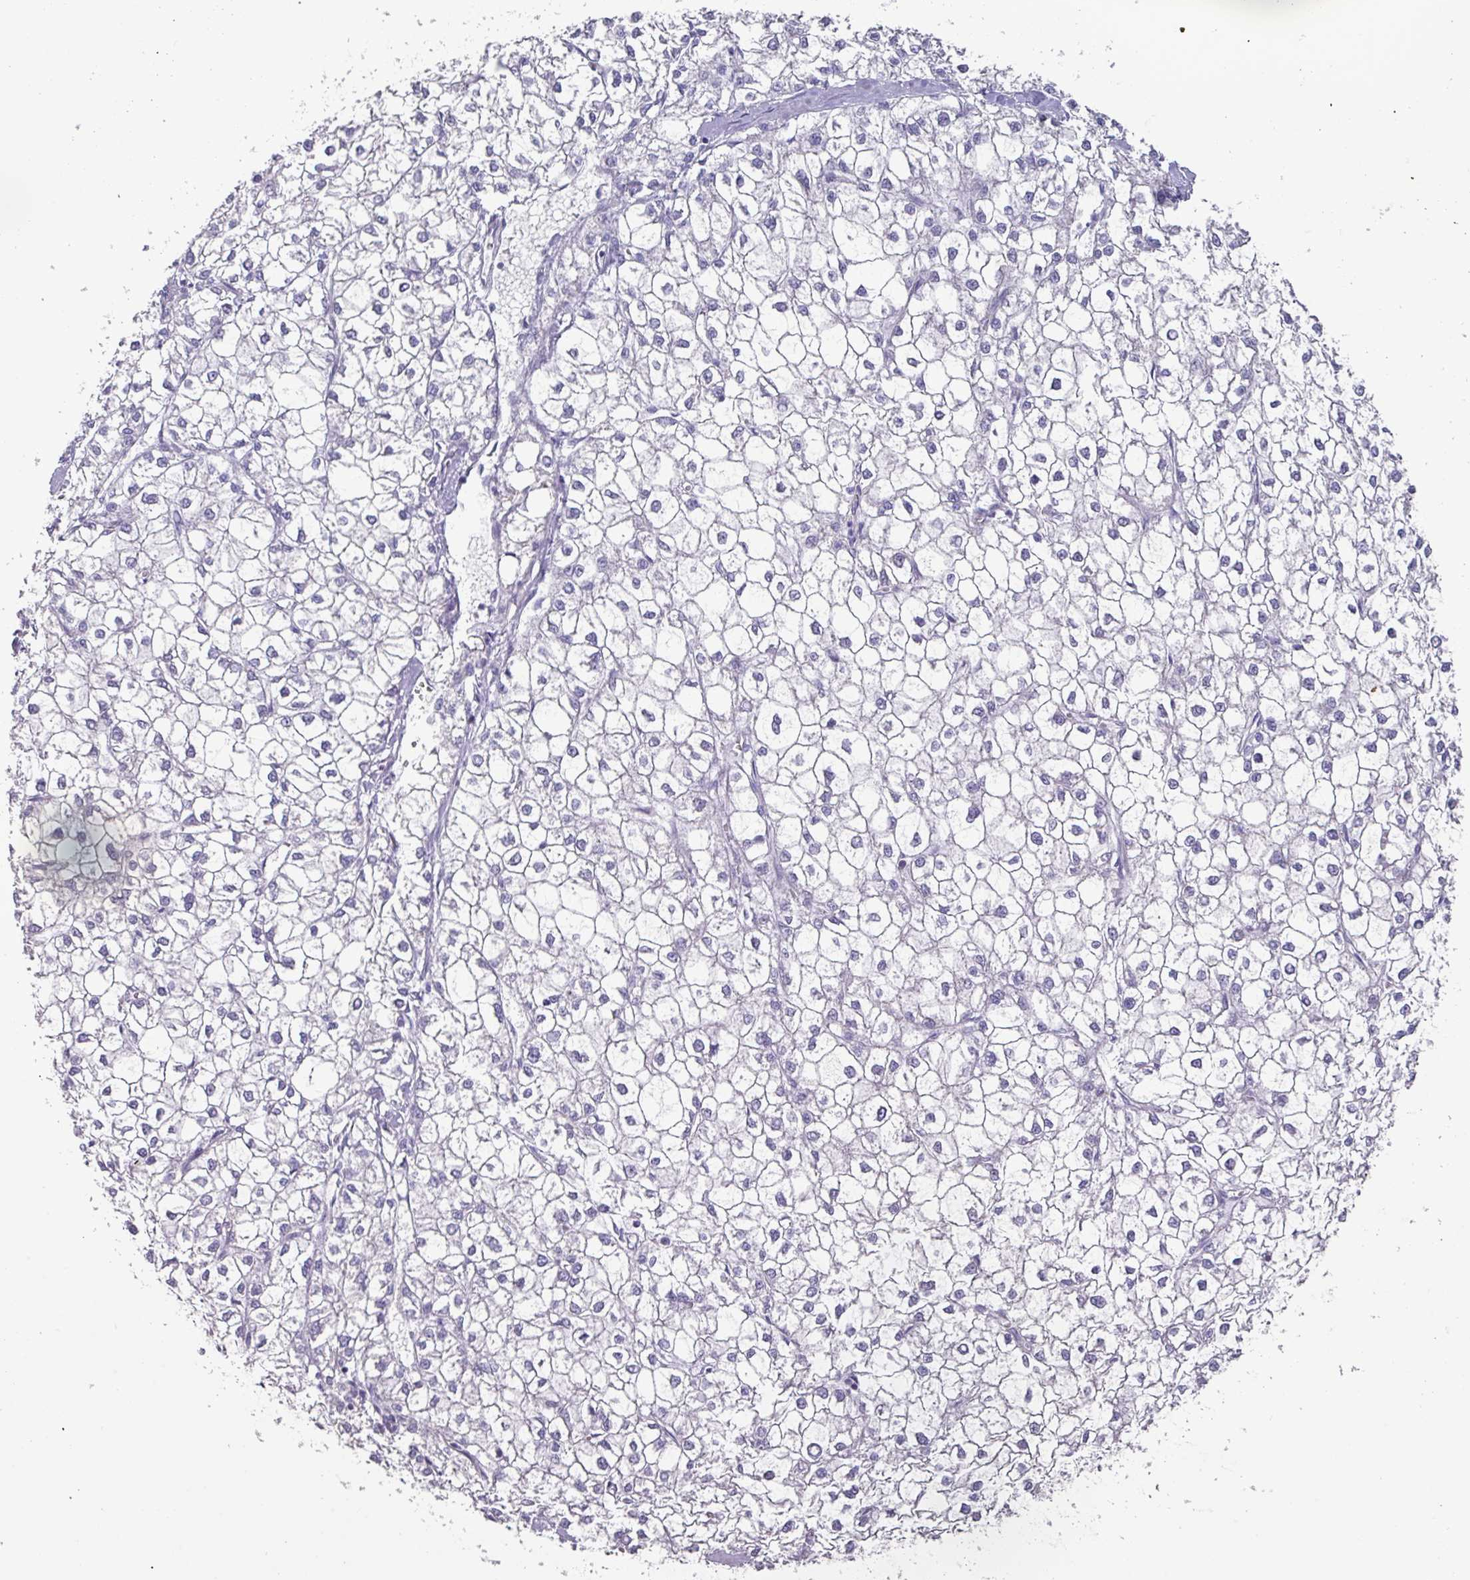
{"staining": {"intensity": "negative", "quantity": "none", "location": "none"}, "tissue": "liver cancer", "cell_type": "Tumor cells", "image_type": "cancer", "snomed": [{"axis": "morphology", "description": "Carcinoma, Hepatocellular, NOS"}, {"axis": "topography", "description": "Liver"}], "caption": "This is an immunohistochemistry (IHC) micrograph of human liver cancer. There is no positivity in tumor cells.", "gene": "MT-ND4", "patient": {"sex": "female", "age": 43}}